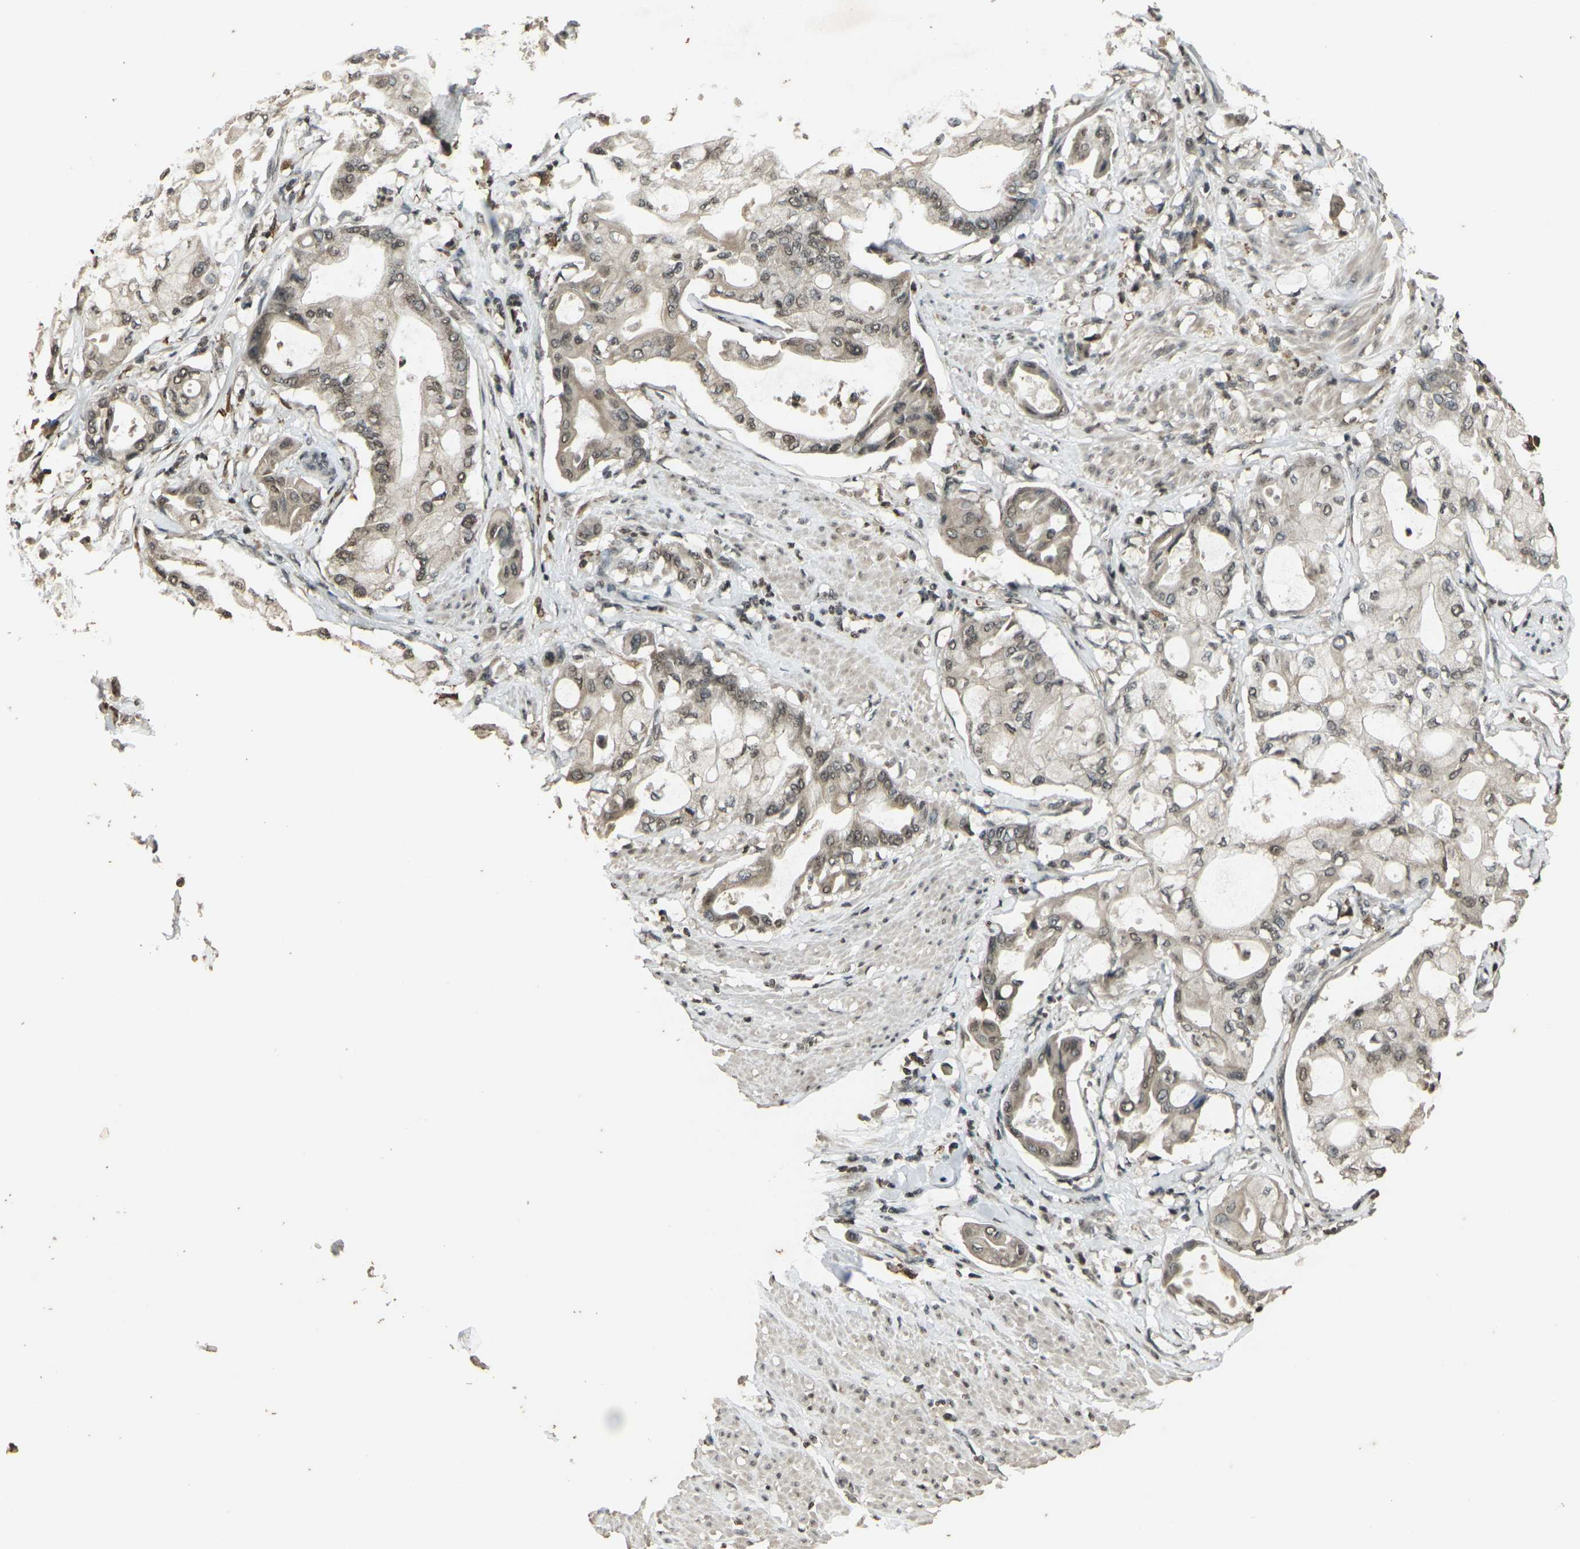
{"staining": {"intensity": "weak", "quantity": ">75%", "location": "cytoplasmic/membranous,nuclear"}, "tissue": "pancreatic cancer", "cell_type": "Tumor cells", "image_type": "cancer", "snomed": [{"axis": "morphology", "description": "Adenocarcinoma, NOS"}, {"axis": "morphology", "description": "Adenocarcinoma, metastatic, NOS"}, {"axis": "topography", "description": "Lymph node"}, {"axis": "topography", "description": "Pancreas"}, {"axis": "topography", "description": "Duodenum"}], "caption": "The micrograph shows staining of pancreatic cancer, revealing weak cytoplasmic/membranous and nuclear protein expression (brown color) within tumor cells. Using DAB (3,3'-diaminobenzidine) (brown) and hematoxylin (blue) stains, captured at high magnification using brightfield microscopy.", "gene": "PRPF8", "patient": {"sex": "female", "age": 64}}